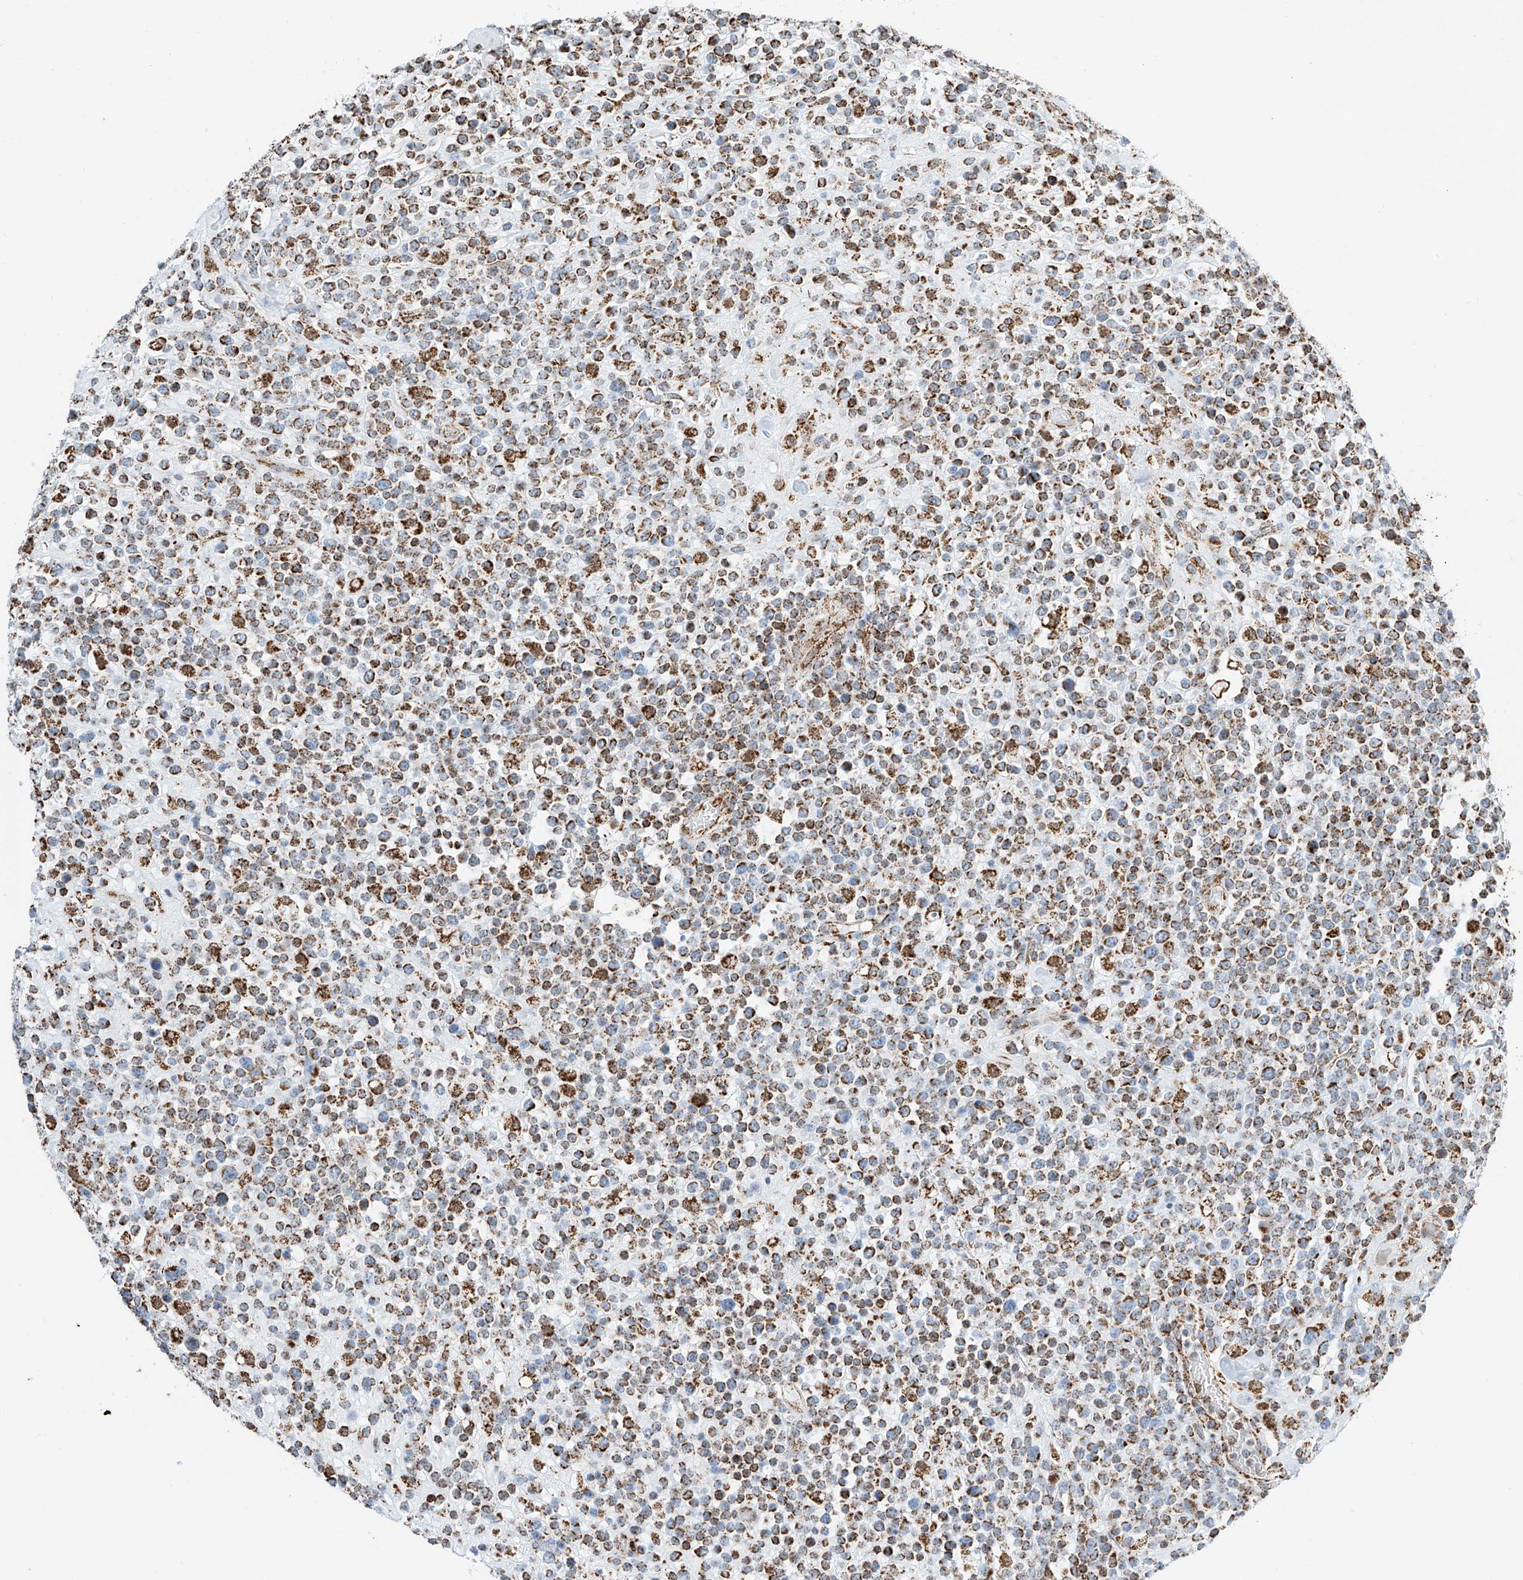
{"staining": {"intensity": "moderate", "quantity": ">75%", "location": "cytoplasmic/membranous"}, "tissue": "lymphoma", "cell_type": "Tumor cells", "image_type": "cancer", "snomed": [{"axis": "morphology", "description": "Malignant lymphoma, non-Hodgkin's type, High grade"}, {"axis": "topography", "description": "Colon"}], "caption": "Protein positivity by IHC shows moderate cytoplasmic/membranous positivity in about >75% of tumor cells in lymphoma.", "gene": "PPA2", "patient": {"sex": "female", "age": 53}}